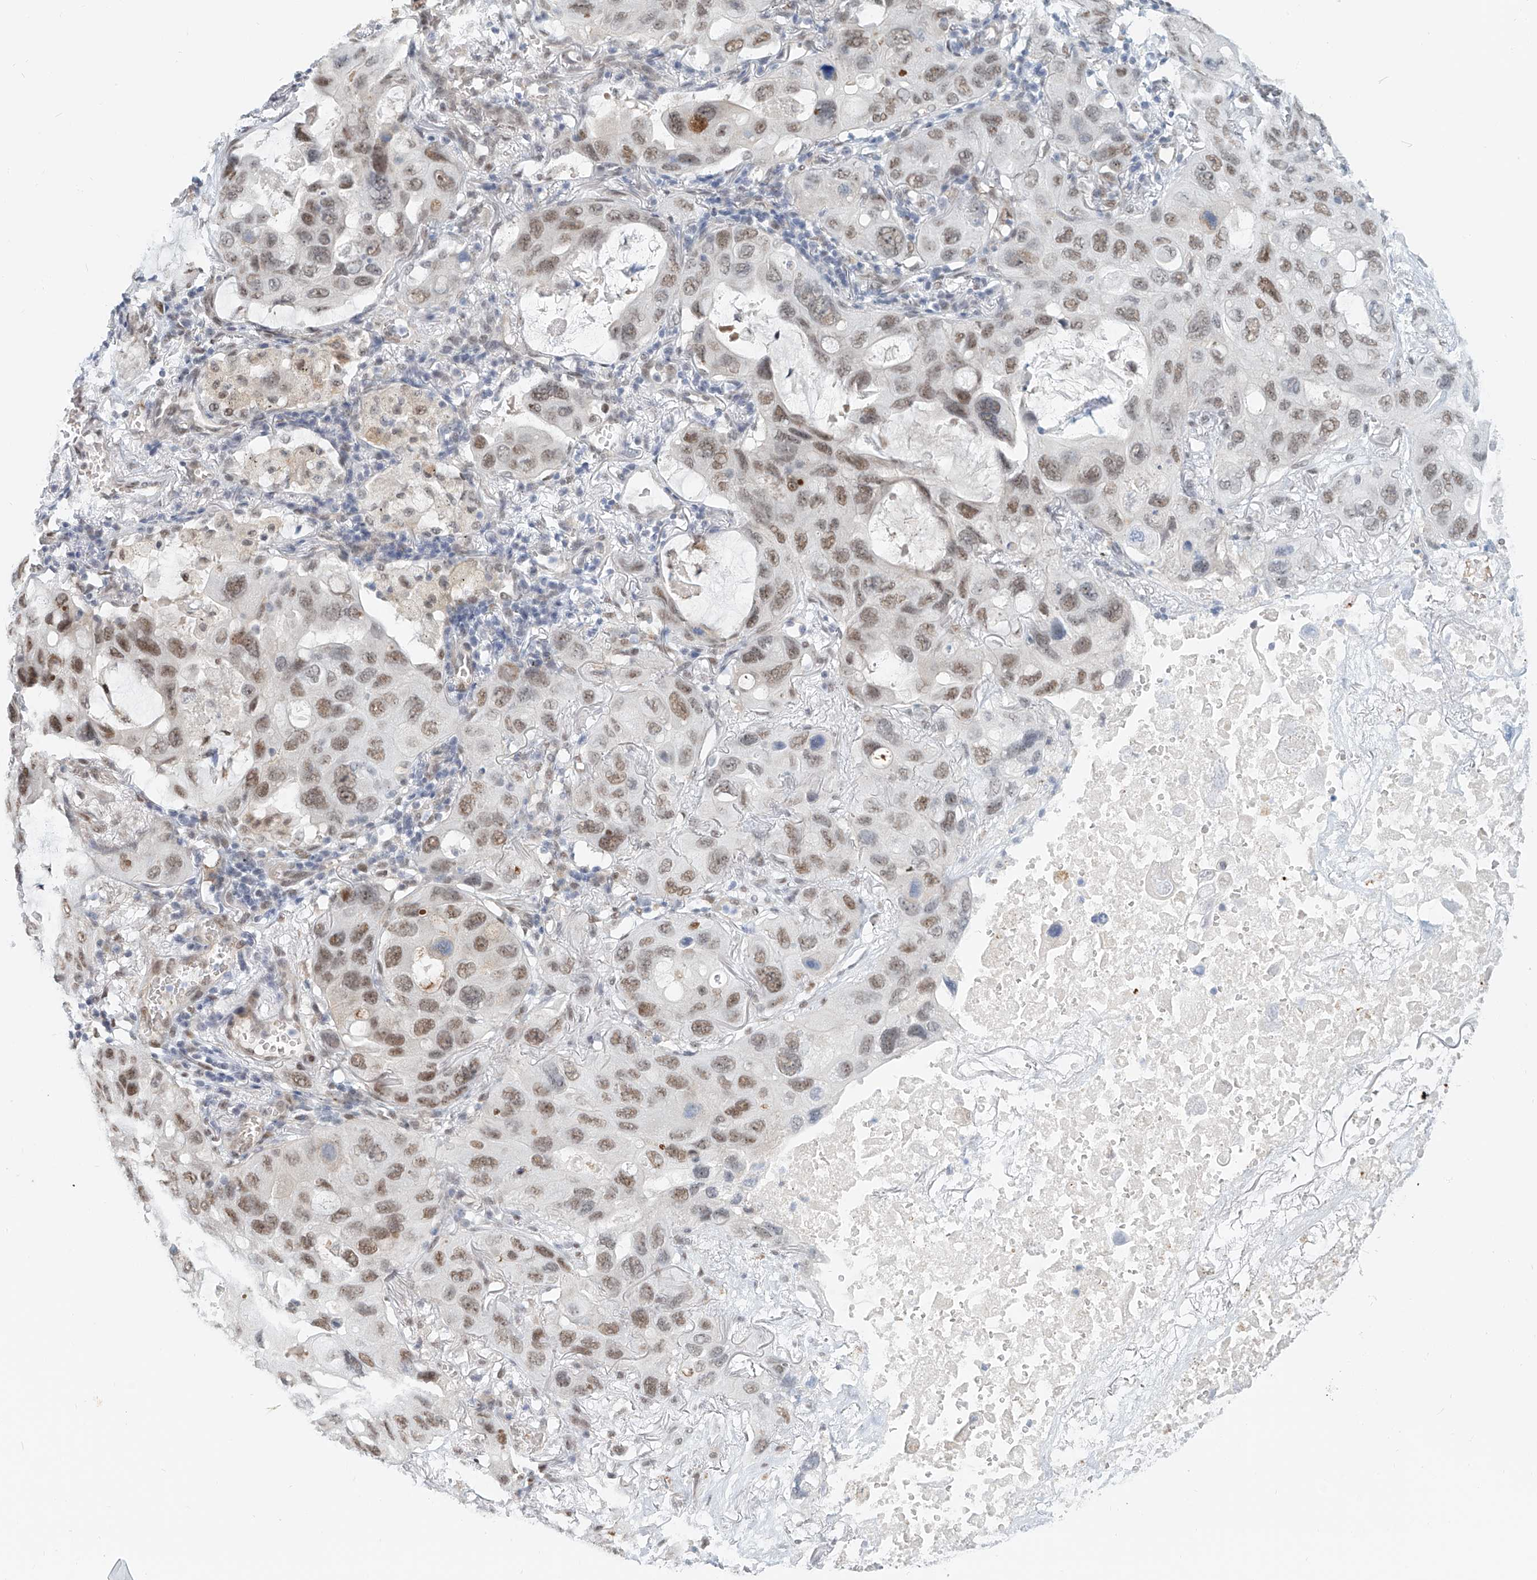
{"staining": {"intensity": "moderate", "quantity": ">75%", "location": "nuclear"}, "tissue": "lung cancer", "cell_type": "Tumor cells", "image_type": "cancer", "snomed": [{"axis": "morphology", "description": "Squamous cell carcinoma, NOS"}, {"axis": "topography", "description": "Lung"}], "caption": "An immunohistochemistry image of tumor tissue is shown. Protein staining in brown labels moderate nuclear positivity in lung cancer within tumor cells.", "gene": "SASH1", "patient": {"sex": "female", "age": 73}}